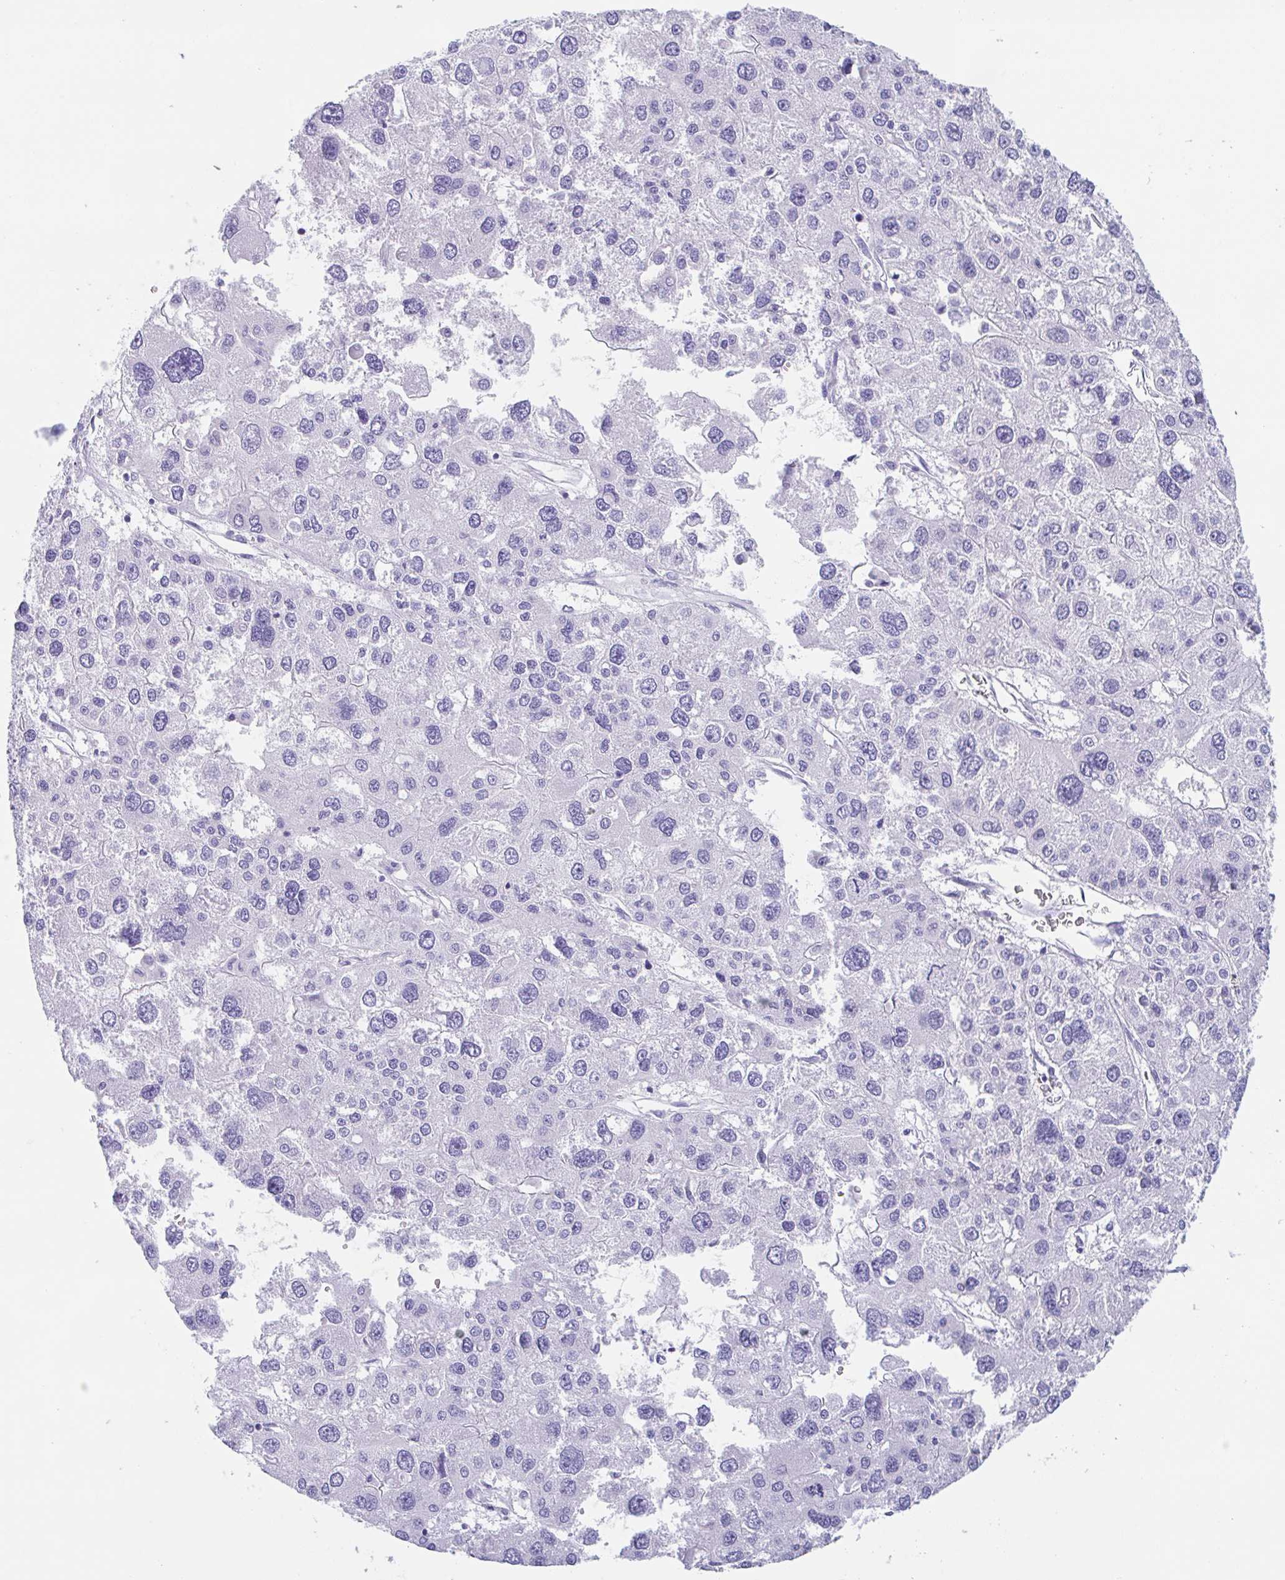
{"staining": {"intensity": "negative", "quantity": "none", "location": "none"}, "tissue": "liver cancer", "cell_type": "Tumor cells", "image_type": "cancer", "snomed": [{"axis": "morphology", "description": "Carcinoma, Hepatocellular, NOS"}, {"axis": "topography", "description": "Liver"}], "caption": "Immunohistochemistry (IHC) of hepatocellular carcinoma (liver) shows no positivity in tumor cells.", "gene": "TAS2R41", "patient": {"sex": "male", "age": 73}}